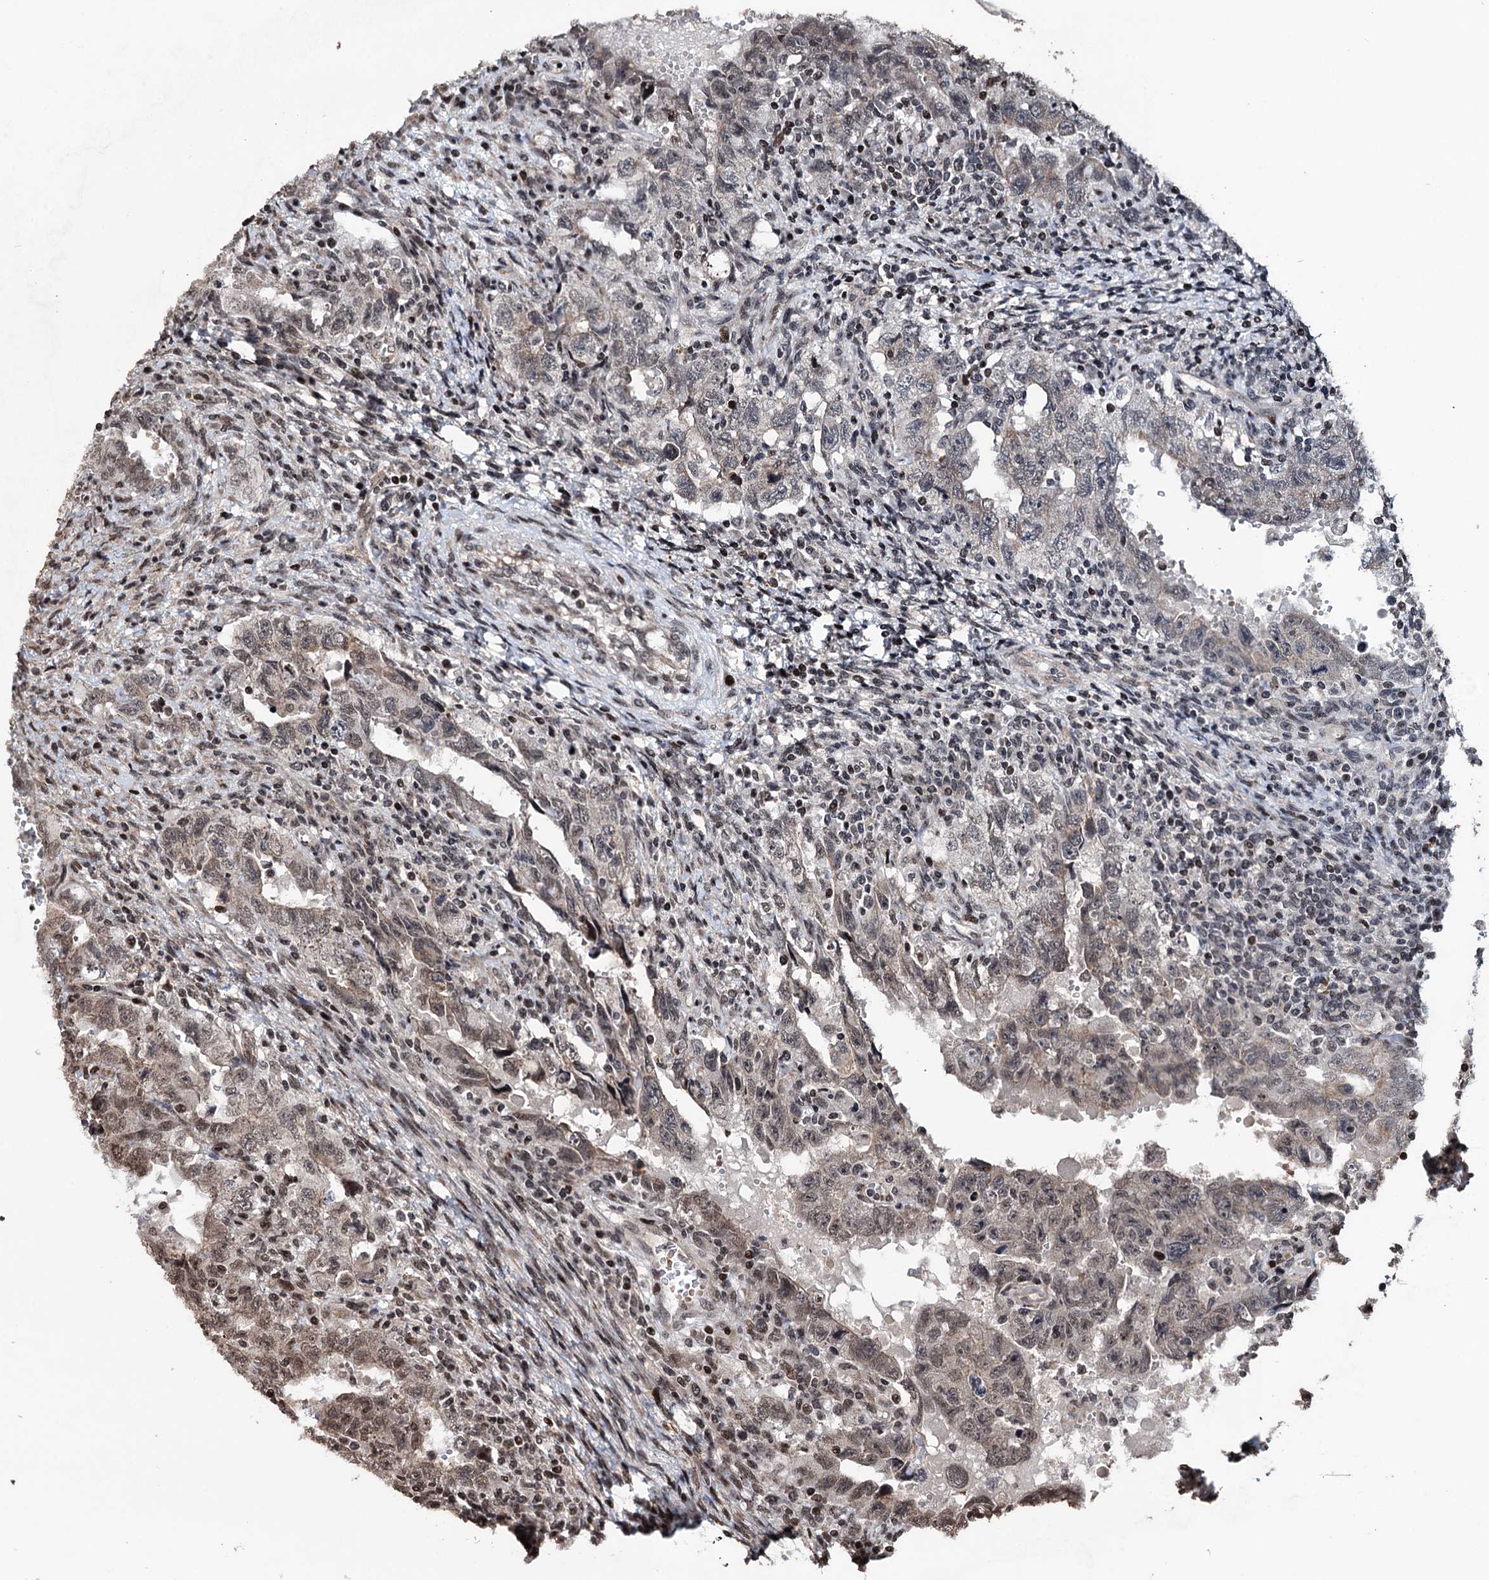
{"staining": {"intensity": "weak", "quantity": "25%-75%", "location": "nuclear"}, "tissue": "testis cancer", "cell_type": "Tumor cells", "image_type": "cancer", "snomed": [{"axis": "morphology", "description": "Carcinoma, Embryonal, NOS"}, {"axis": "topography", "description": "Testis"}], "caption": "The immunohistochemical stain shows weak nuclear expression in tumor cells of embryonal carcinoma (testis) tissue. The protein is shown in brown color, while the nuclei are stained blue.", "gene": "EYA4", "patient": {"sex": "male", "age": 26}}